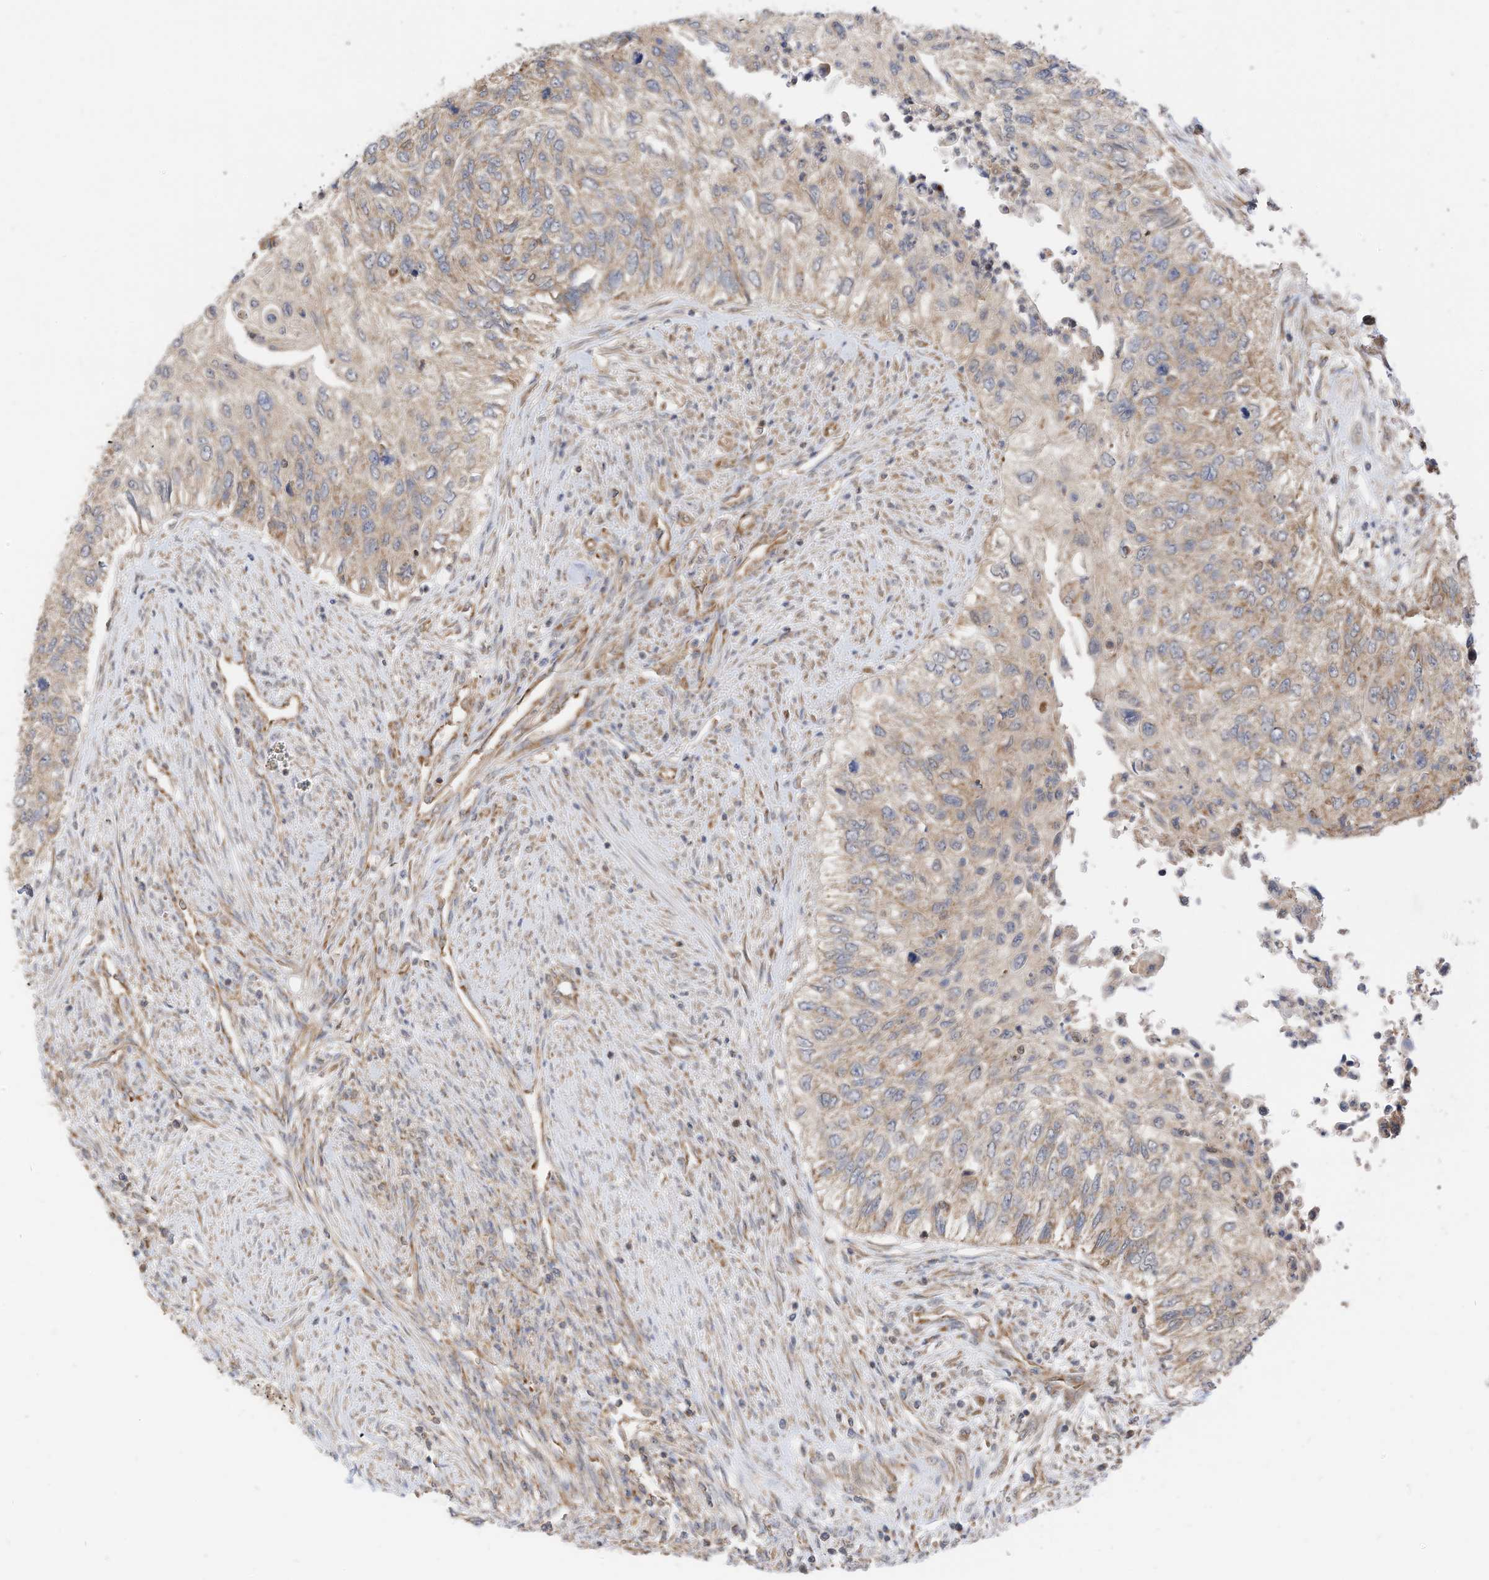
{"staining": {"intensity": "weak", "quantity": "<25%", "location": "cytoplasmic/membranous"}, "tissue": "urothelial cancer", "cell_type": "Tumor cells", "image_type": "cancer", "snomed": [{"axis": "morphology", "description": "Urothelial carcinoma, High grade"}, {"axis": "topography", "description": "Urinary bladder"}], "caption": "Tumor cells are negative for protein expression in human high-grade urothelial carcinoma.", "gene": "METTL6", "patient": {"sex": "female", "age": 60}}